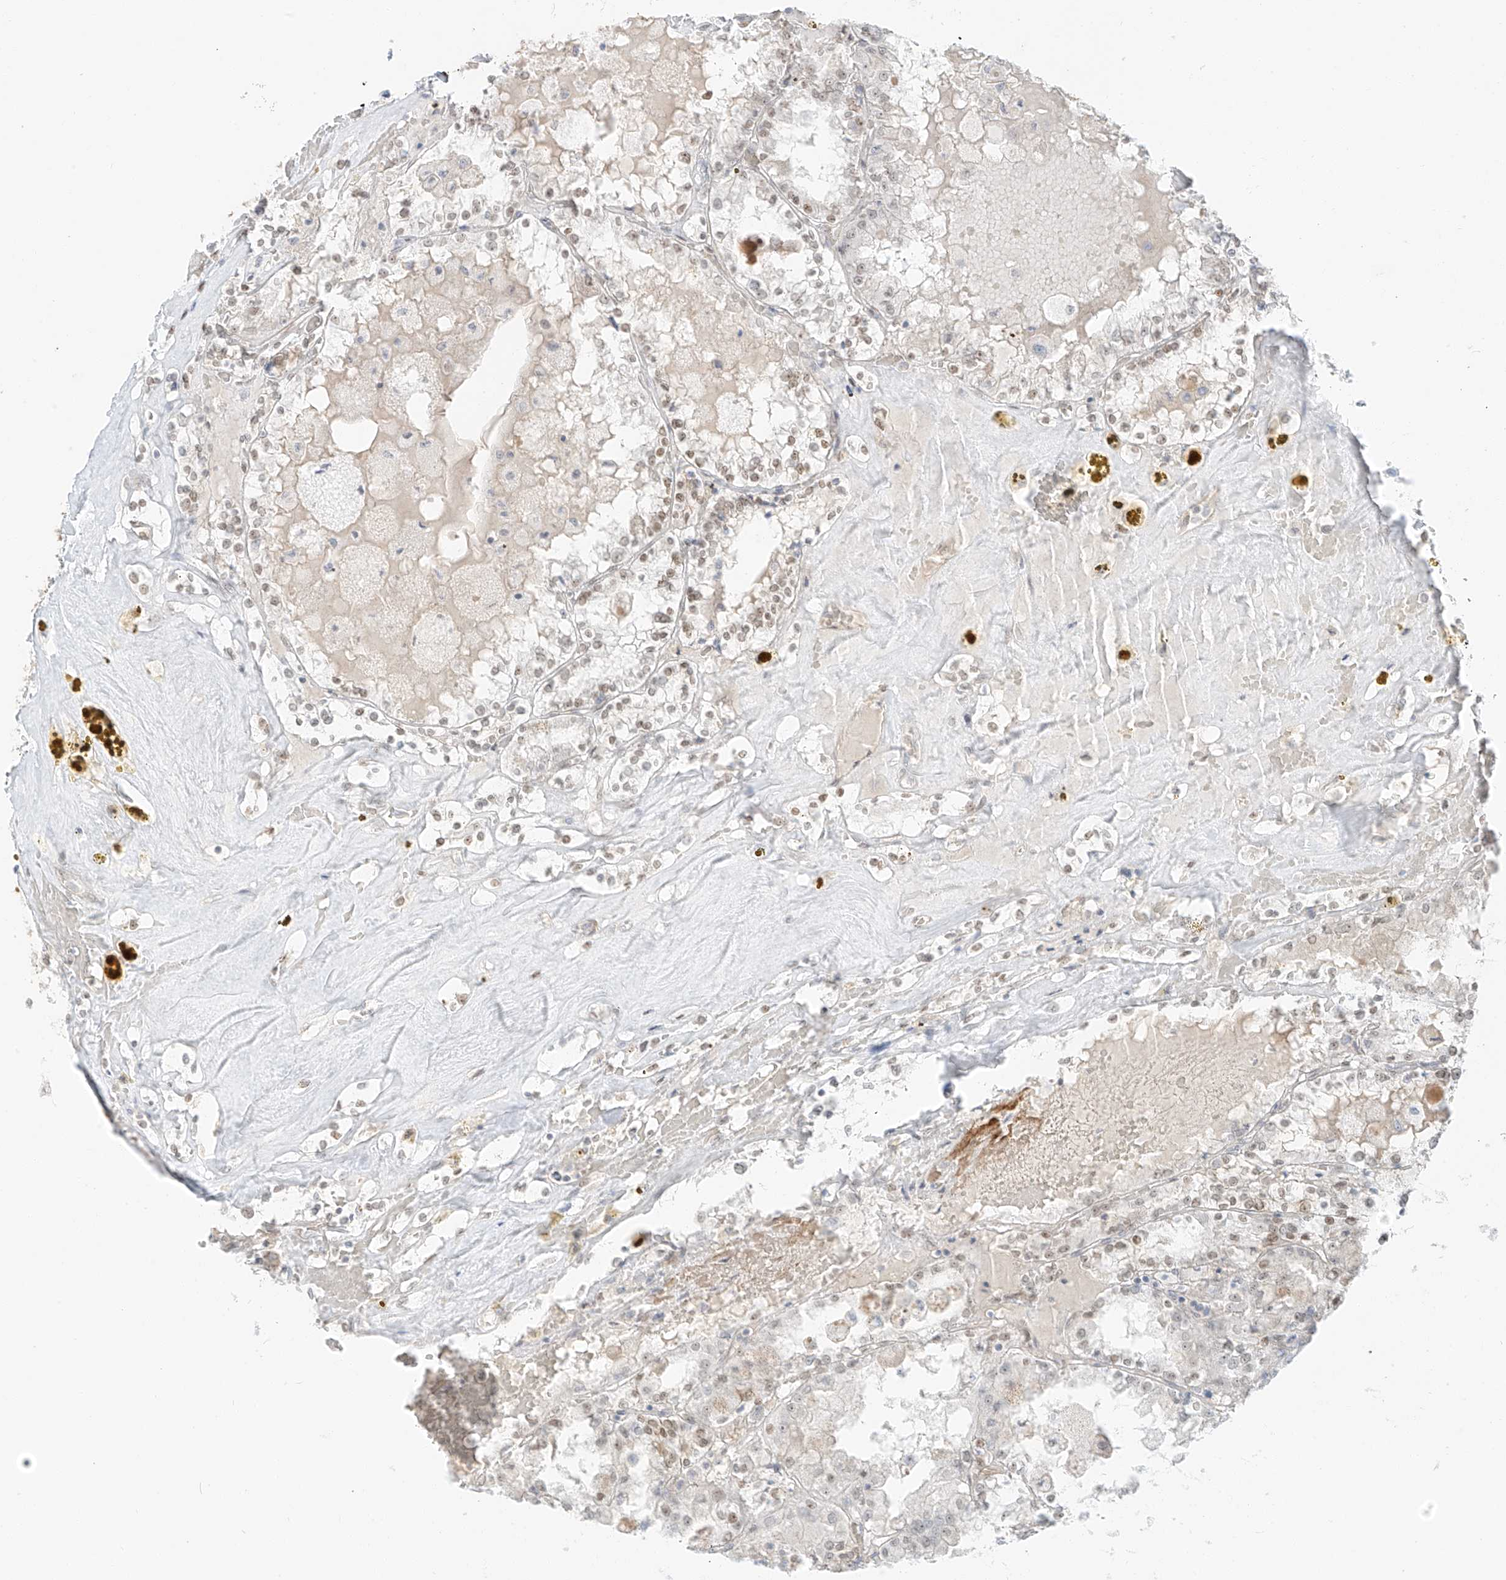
{"staining": {"intensity": "weak", "quantity": ">75%", "location": "nuclear"}, "tissue": "renal cancer", "cell_type": "Tumor cells", "image_type": "cancer", "snomed": [{"axis": "morphology", "description": "Adenocarcinoma, NOS"}, {"axis": "topography", "description": "Kidney"}], "caption": "The micrograph displays immunohistochemical staining of renal cancer (adenocarcinoma). There is weak nuclear expression is seen in about >75% of tumor cells.", "gene": "ZNF774", "patient": {"sex": "female", "age": 56}}